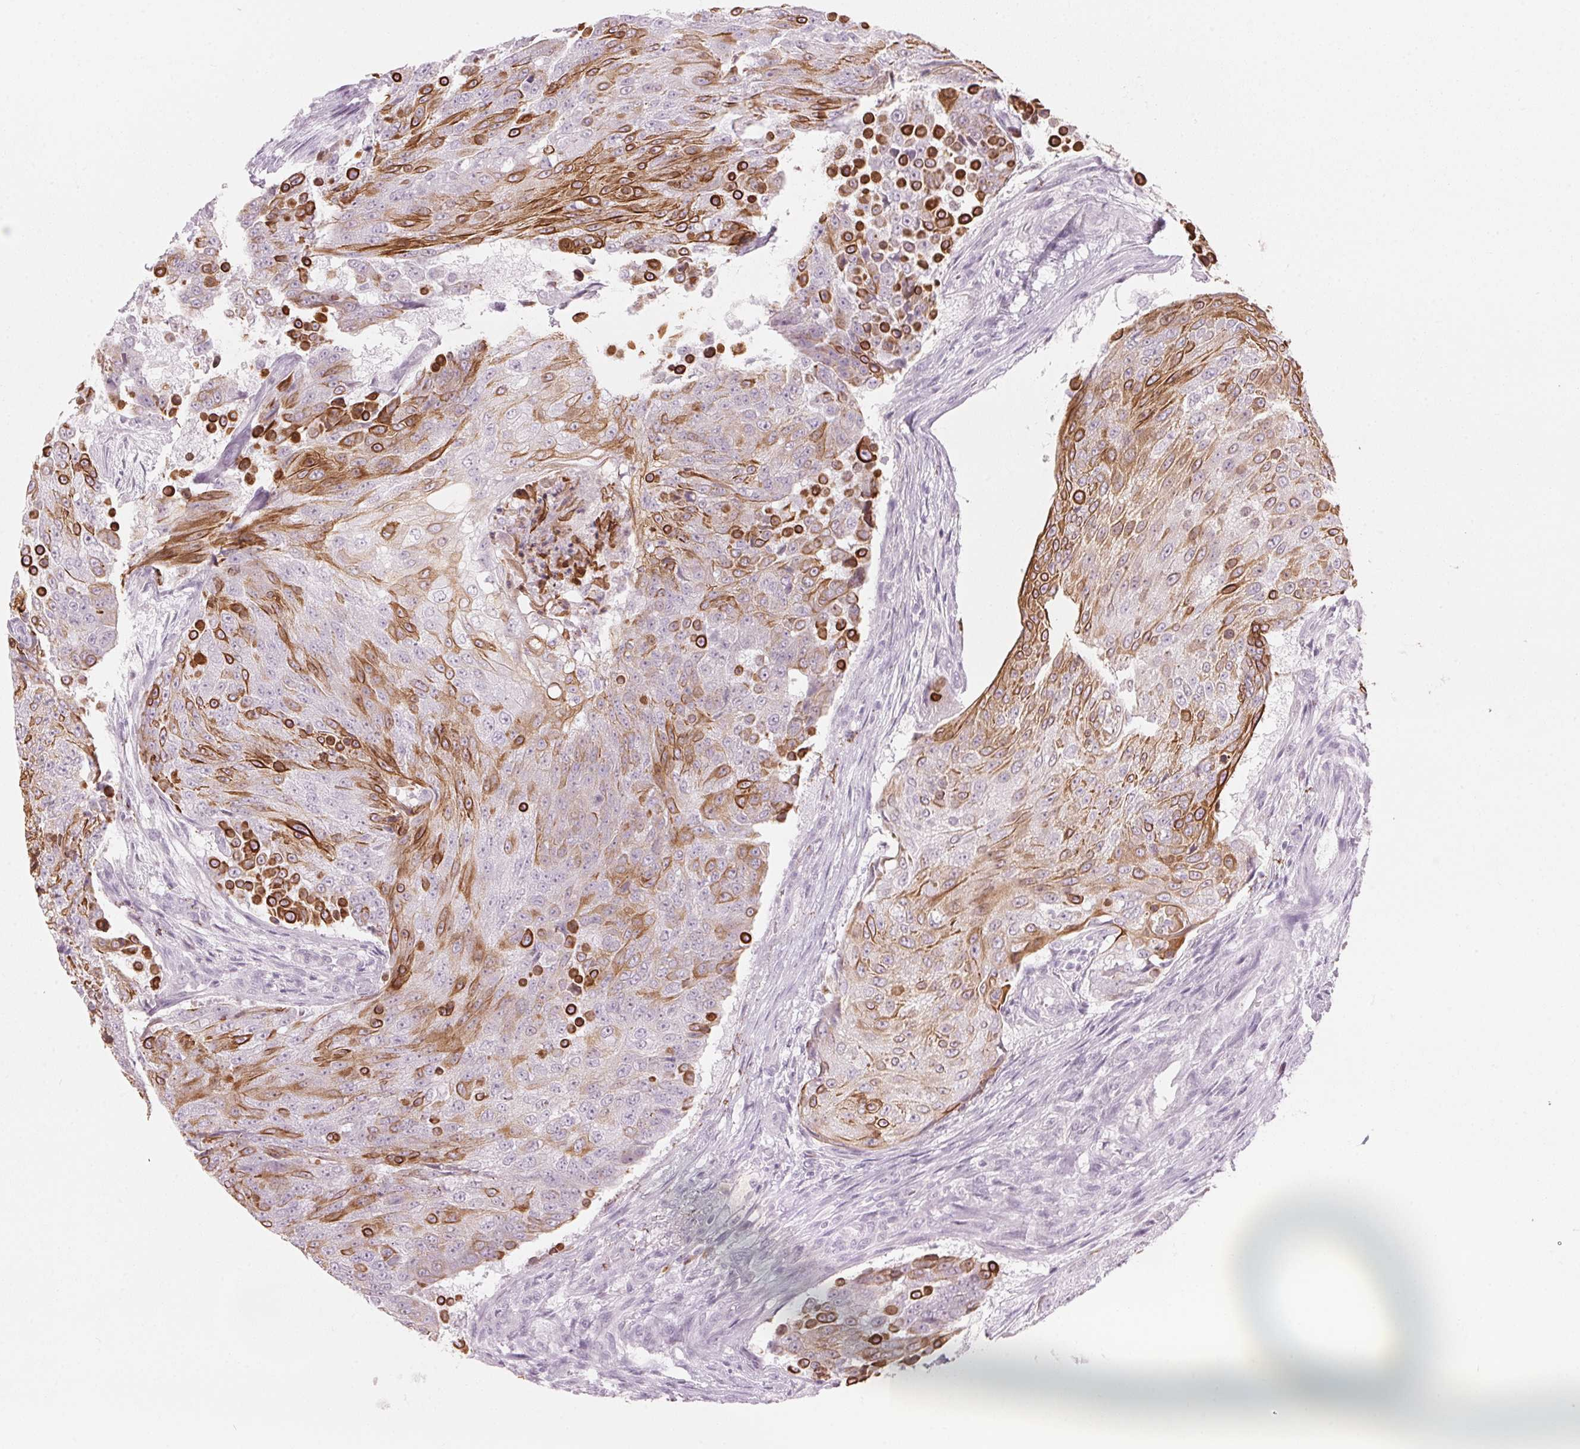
{"staining": {"intensity": "moderate", "quantity": "25%-75%", "location": "cytoplasmic/membranous"}, "tissue": "urothelial cancer", "cell_type": "Tumor cells", "image_type": "cancer", "snomed": [{"axis": "morphology", "description": "Urothelial carcinoma, High grade"}, {"axis": "topography", "description": "Urinary bladder"}], "caption": "Moderate cytoplasmic/membranous protein expression is seen in approximately 25%-75% of tumor cells in urothelial carcinoma (high-grade).", "gene": "SCTR", "patient": {"sex": "female", "age": 63}}